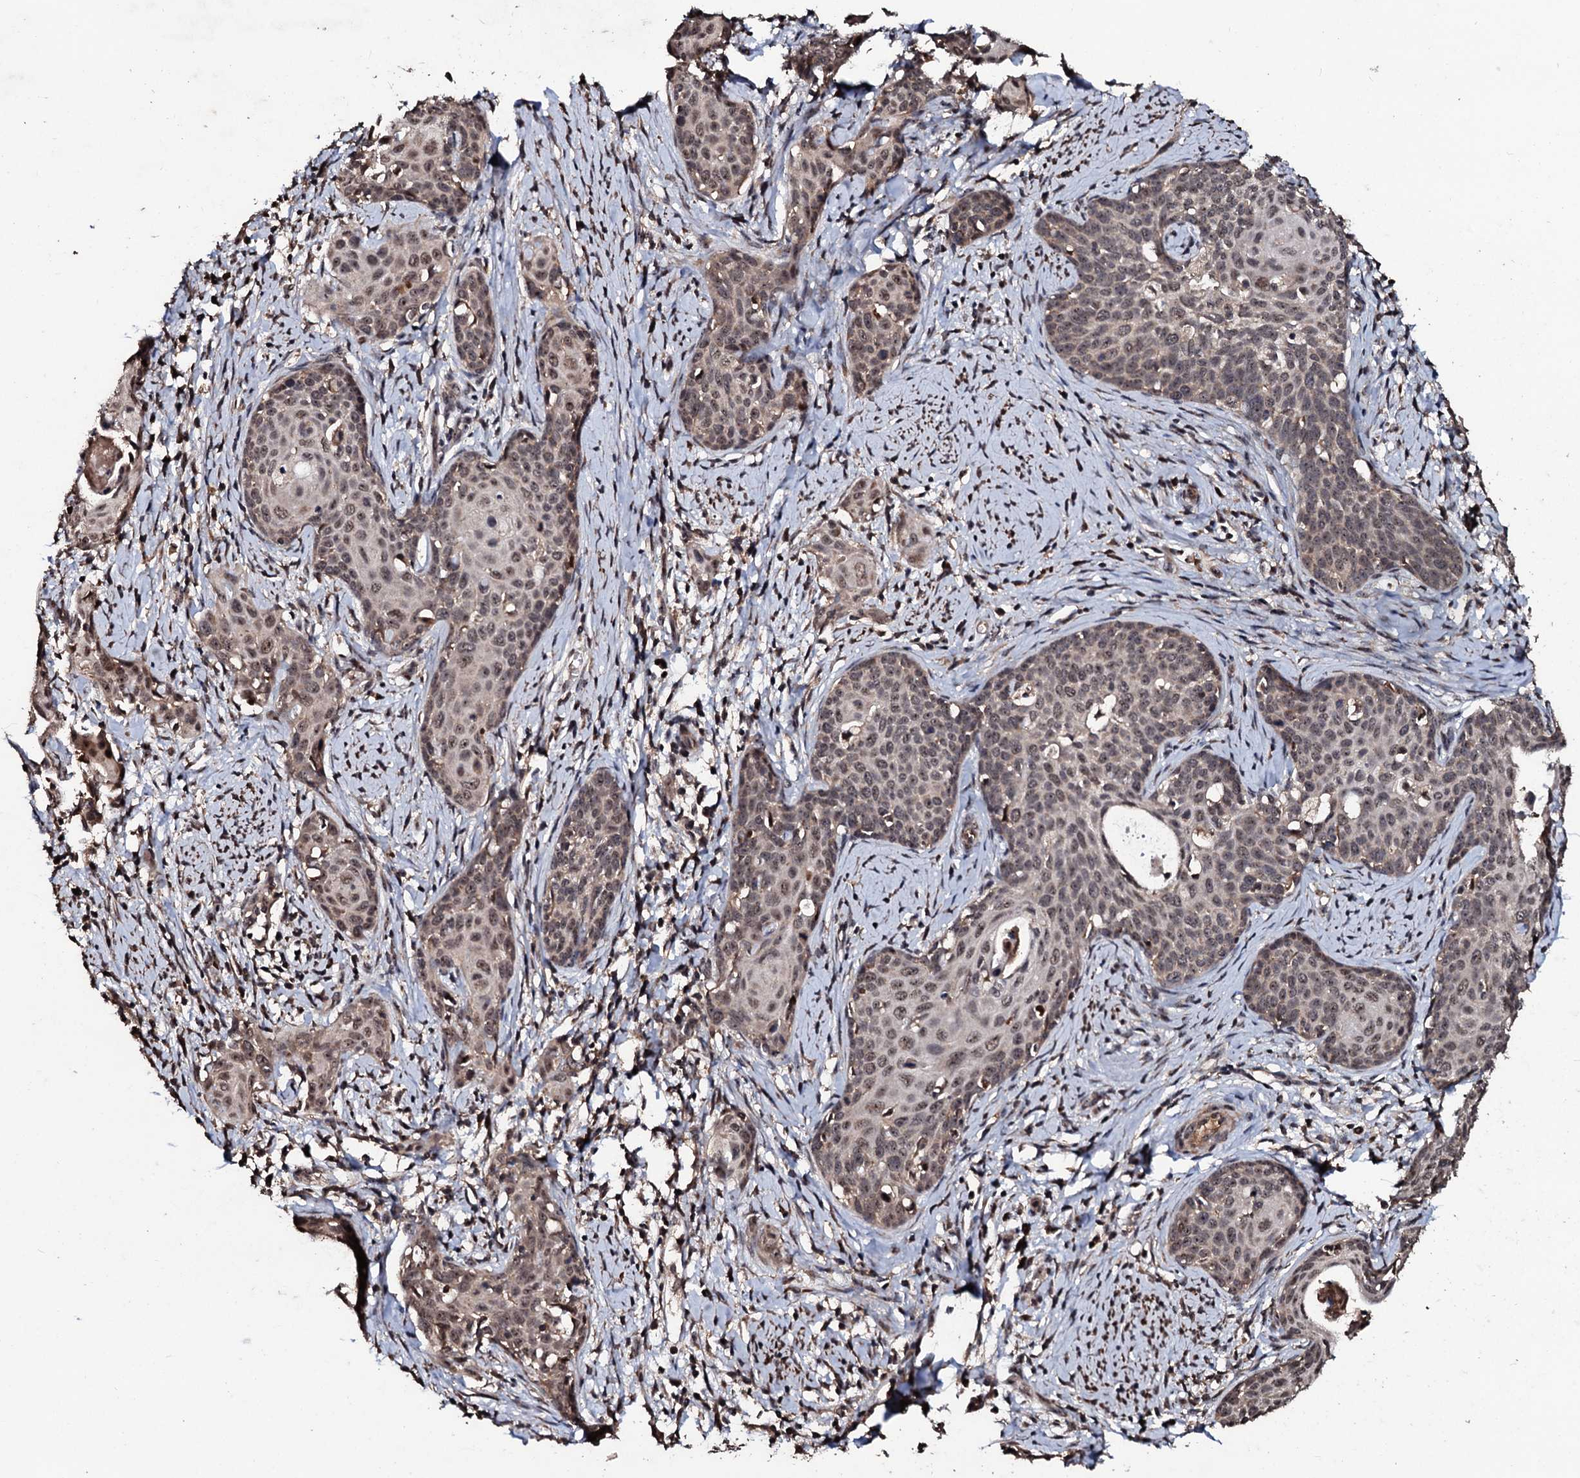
{"staining": {"intensity": "moderate", "quantity": ">75%", "location": "nuclear"}, "tissue": "cervical cancer", "cell_type": "Tumor cells", "image_type": "cancer", "snomed": [{"axis": "morphology", "description": "Squamous cell carcinoma, NOS"}, {"axis": "topography", "description": "Cervix"}], "caption": "Protein expression analysis of cervical cancer (squamous cell carcinoma) displays moderate nuclear staining in about >75% of tumor cells.", "gene": "SUPT7L", "patient": {"sex": "female", "age": 52}}